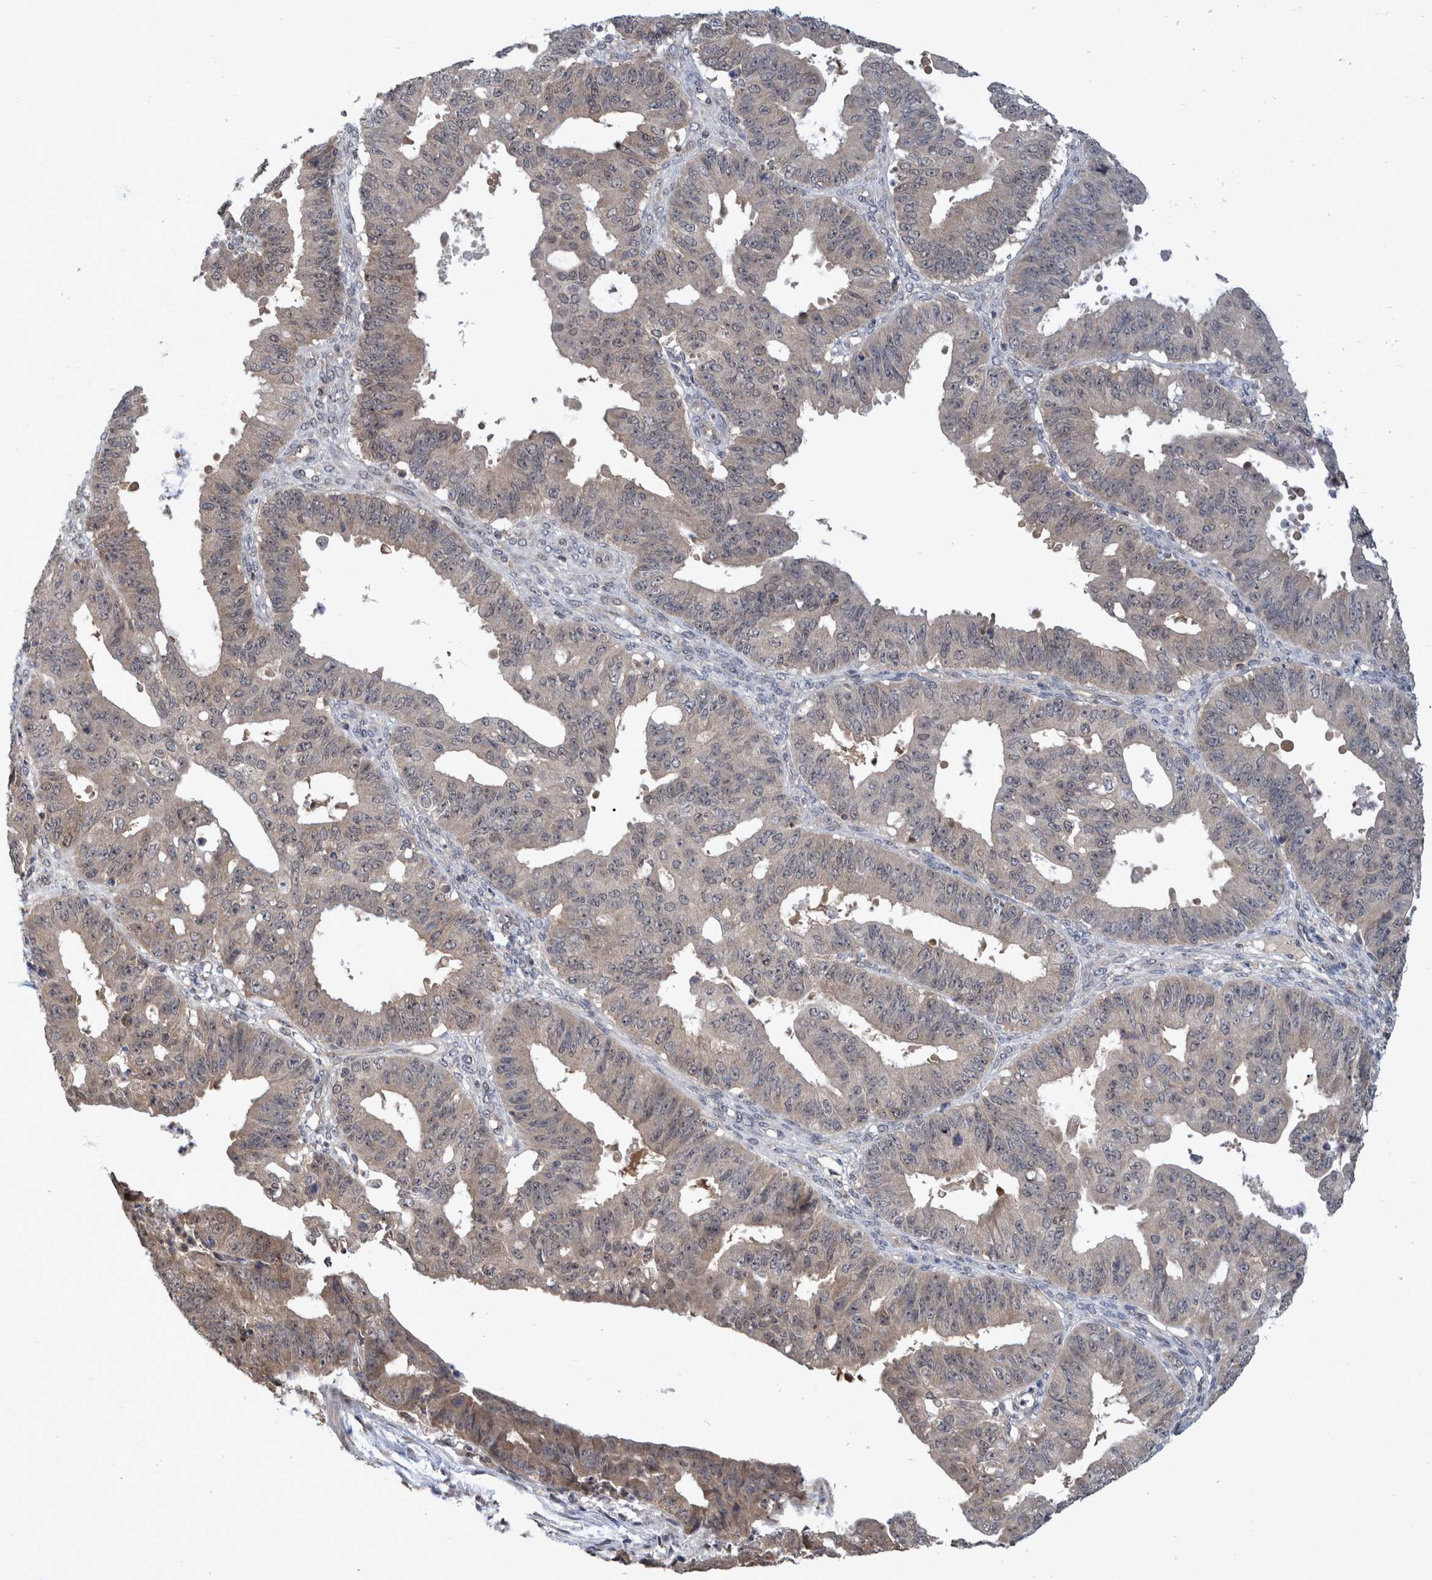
{"staining": {"intensity": "negative", "quantity": "none", "location": "none"}, "tissue": "ovarian cancer", "cell_type": "Tumor cells", "image_type": "cancer", "snomed": [{"axis": "morphology", "description": "Carcinoma, endometroid"}, {"axis": "topography", "description": "Ovary"}], "caption": "Immunohistochemistry of human ovarian cancer (endometroid carcinoma) reveals no expression in tumor cells.", "gene": "PLPBP", "patient": {"sex": "female", "age": 42}}